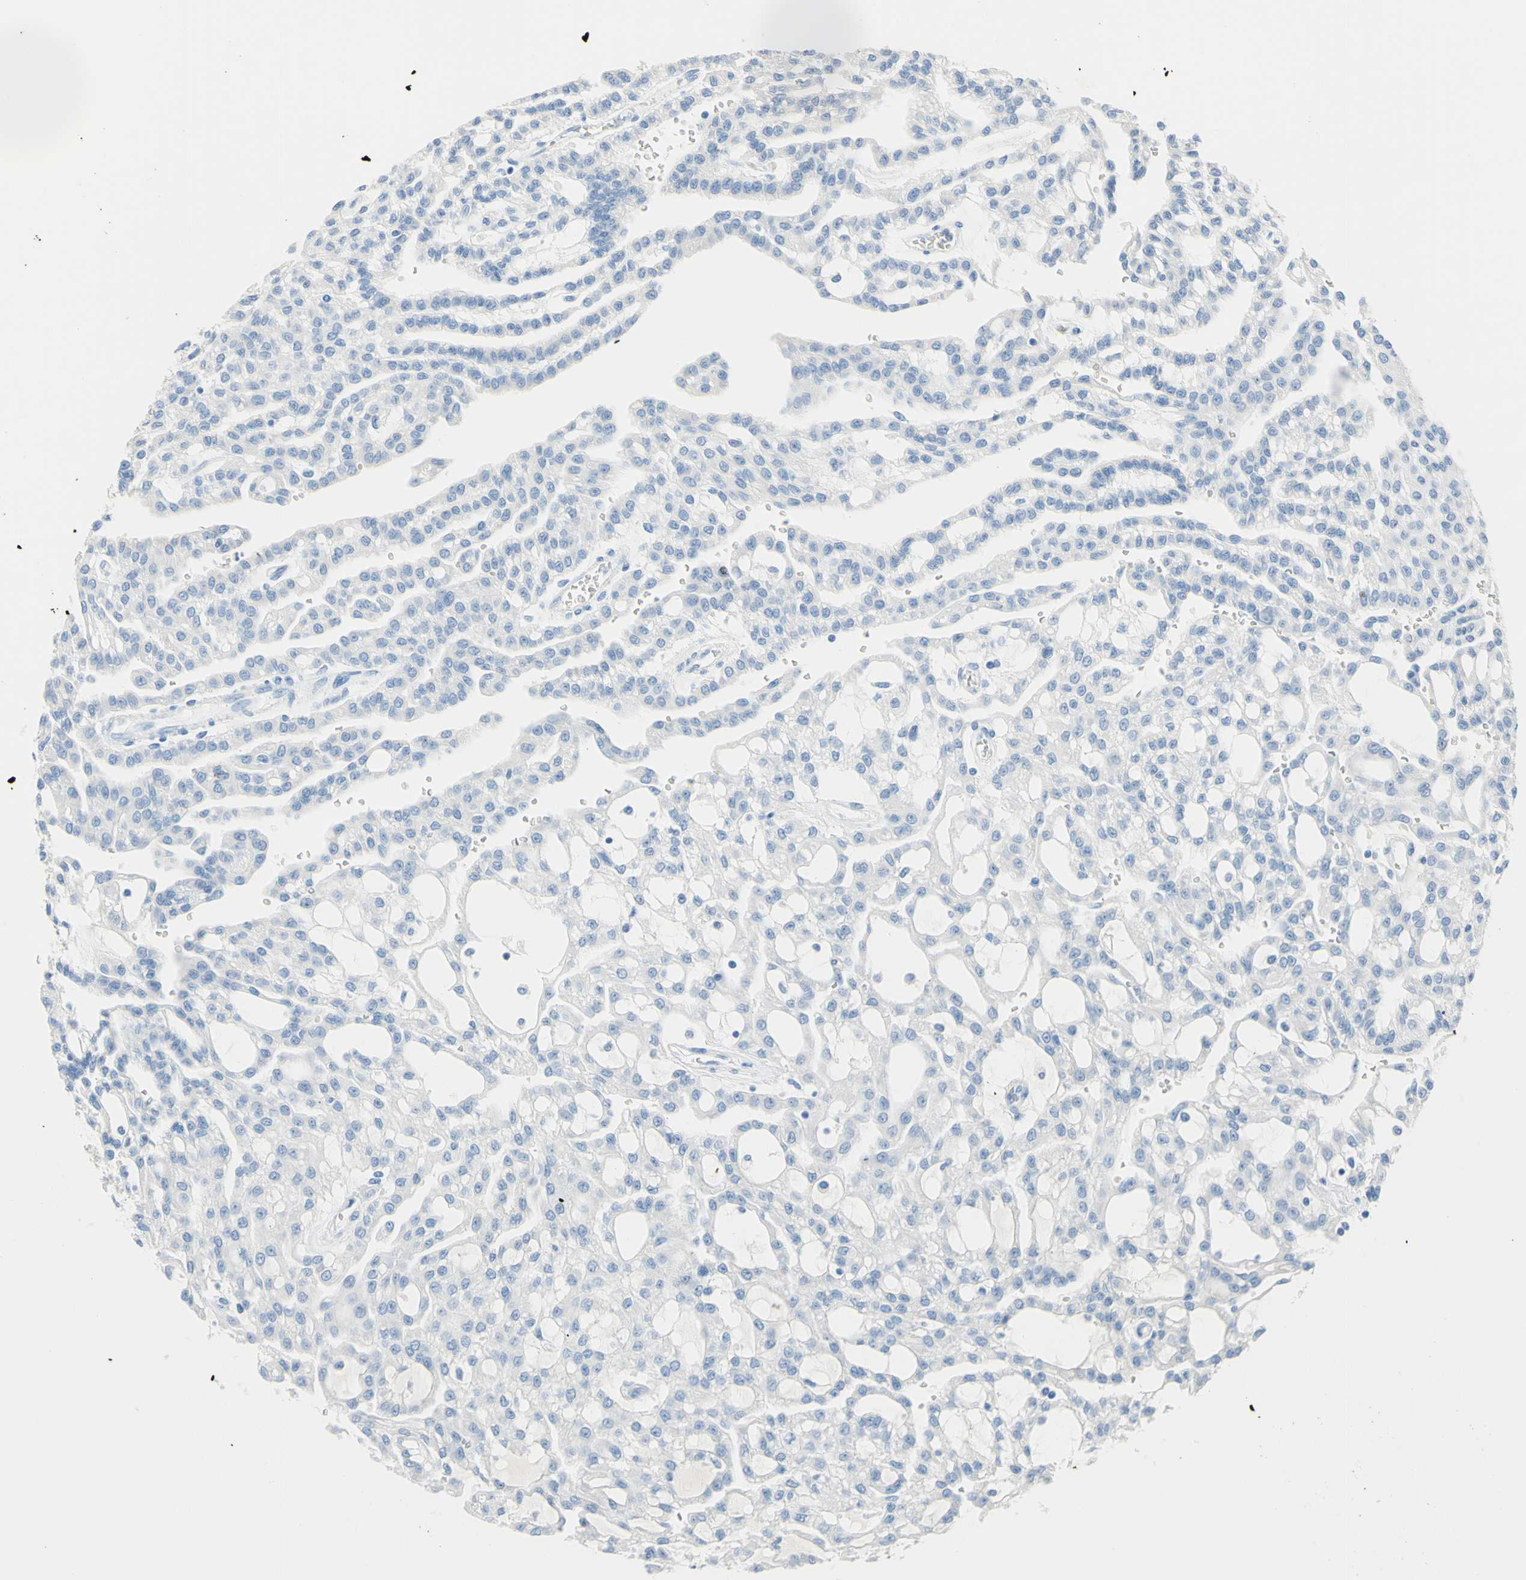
{"staining": {"intensity": "negative", "quantity": "none", "location": "none"}, "tissue": "renal cancer", "cell_type": "Tumor cells", "image_type": "cancer", "snomed": [{"axis": "morphology", "description": "Adenocarcinoma, NOS"}, {"axis": "topography", "description": "Kidney"}], "caption": "This is an immunohistochemistry histopathology image of human renal cancer. There is no expression in tumor cells.", "gene": "IL6ST", "patient": {"sex": "male", "age": 63}}